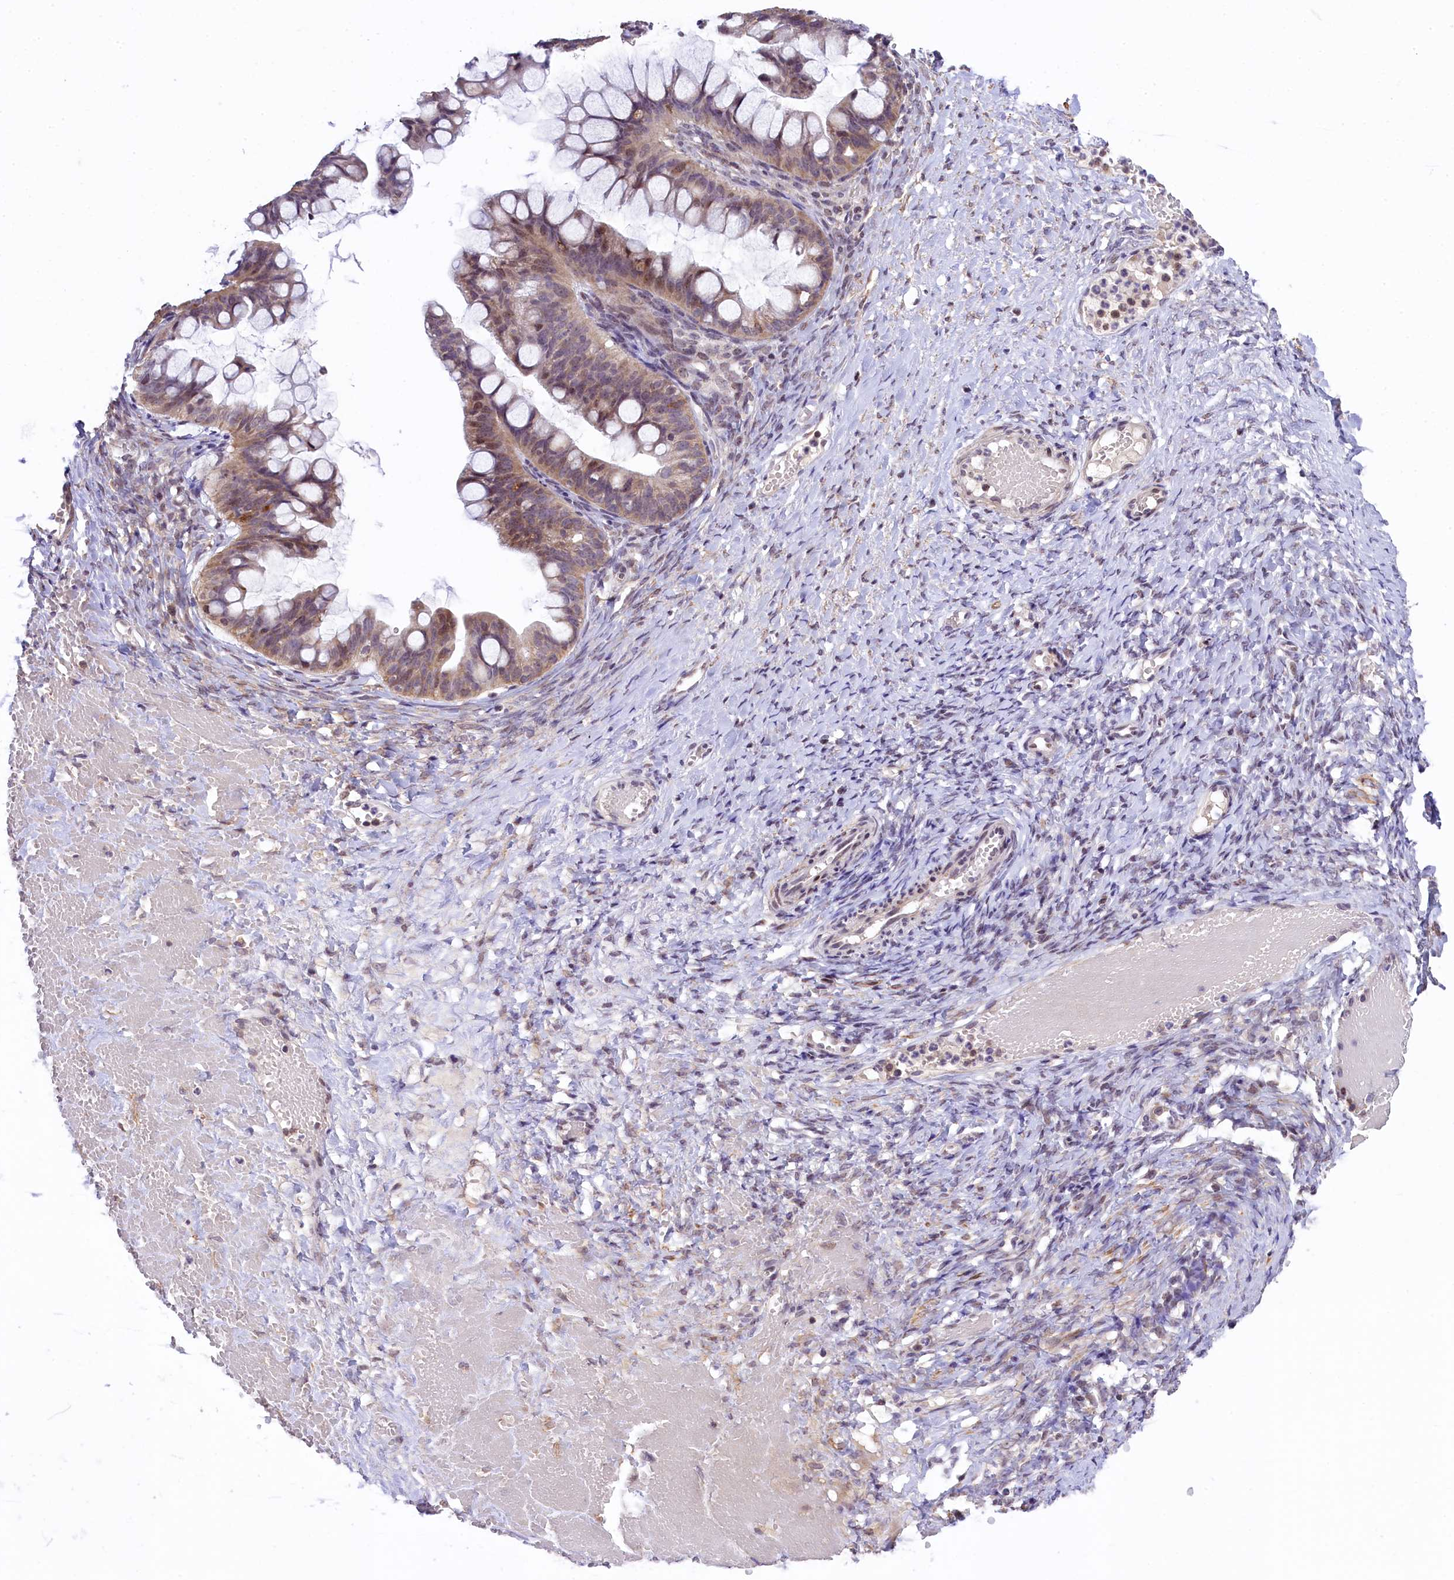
{"staining": {"intensity": "weak", "quantity": ">75%", "location": "cytoplasmic/membranous,nuclear"}, "tissue": "ovarian cancer", "cell_type": "Tumor cells", "image_type": "cancer", "snomed": [{"axis": "morphology", "description": "Cystadenocarcinoma, mucinous, NOS"}, {"axis": "topography", "description": "Ovary"}], "caption": "There is low levels of weak cytoplasmic/membranous and nuclear positivity in tumor cells of ovarian cancer, as demonstrated by immunohistochemical staining (brown color).", "gene": "RBBP8", "patient": {"sex": "female", "age": 73}}